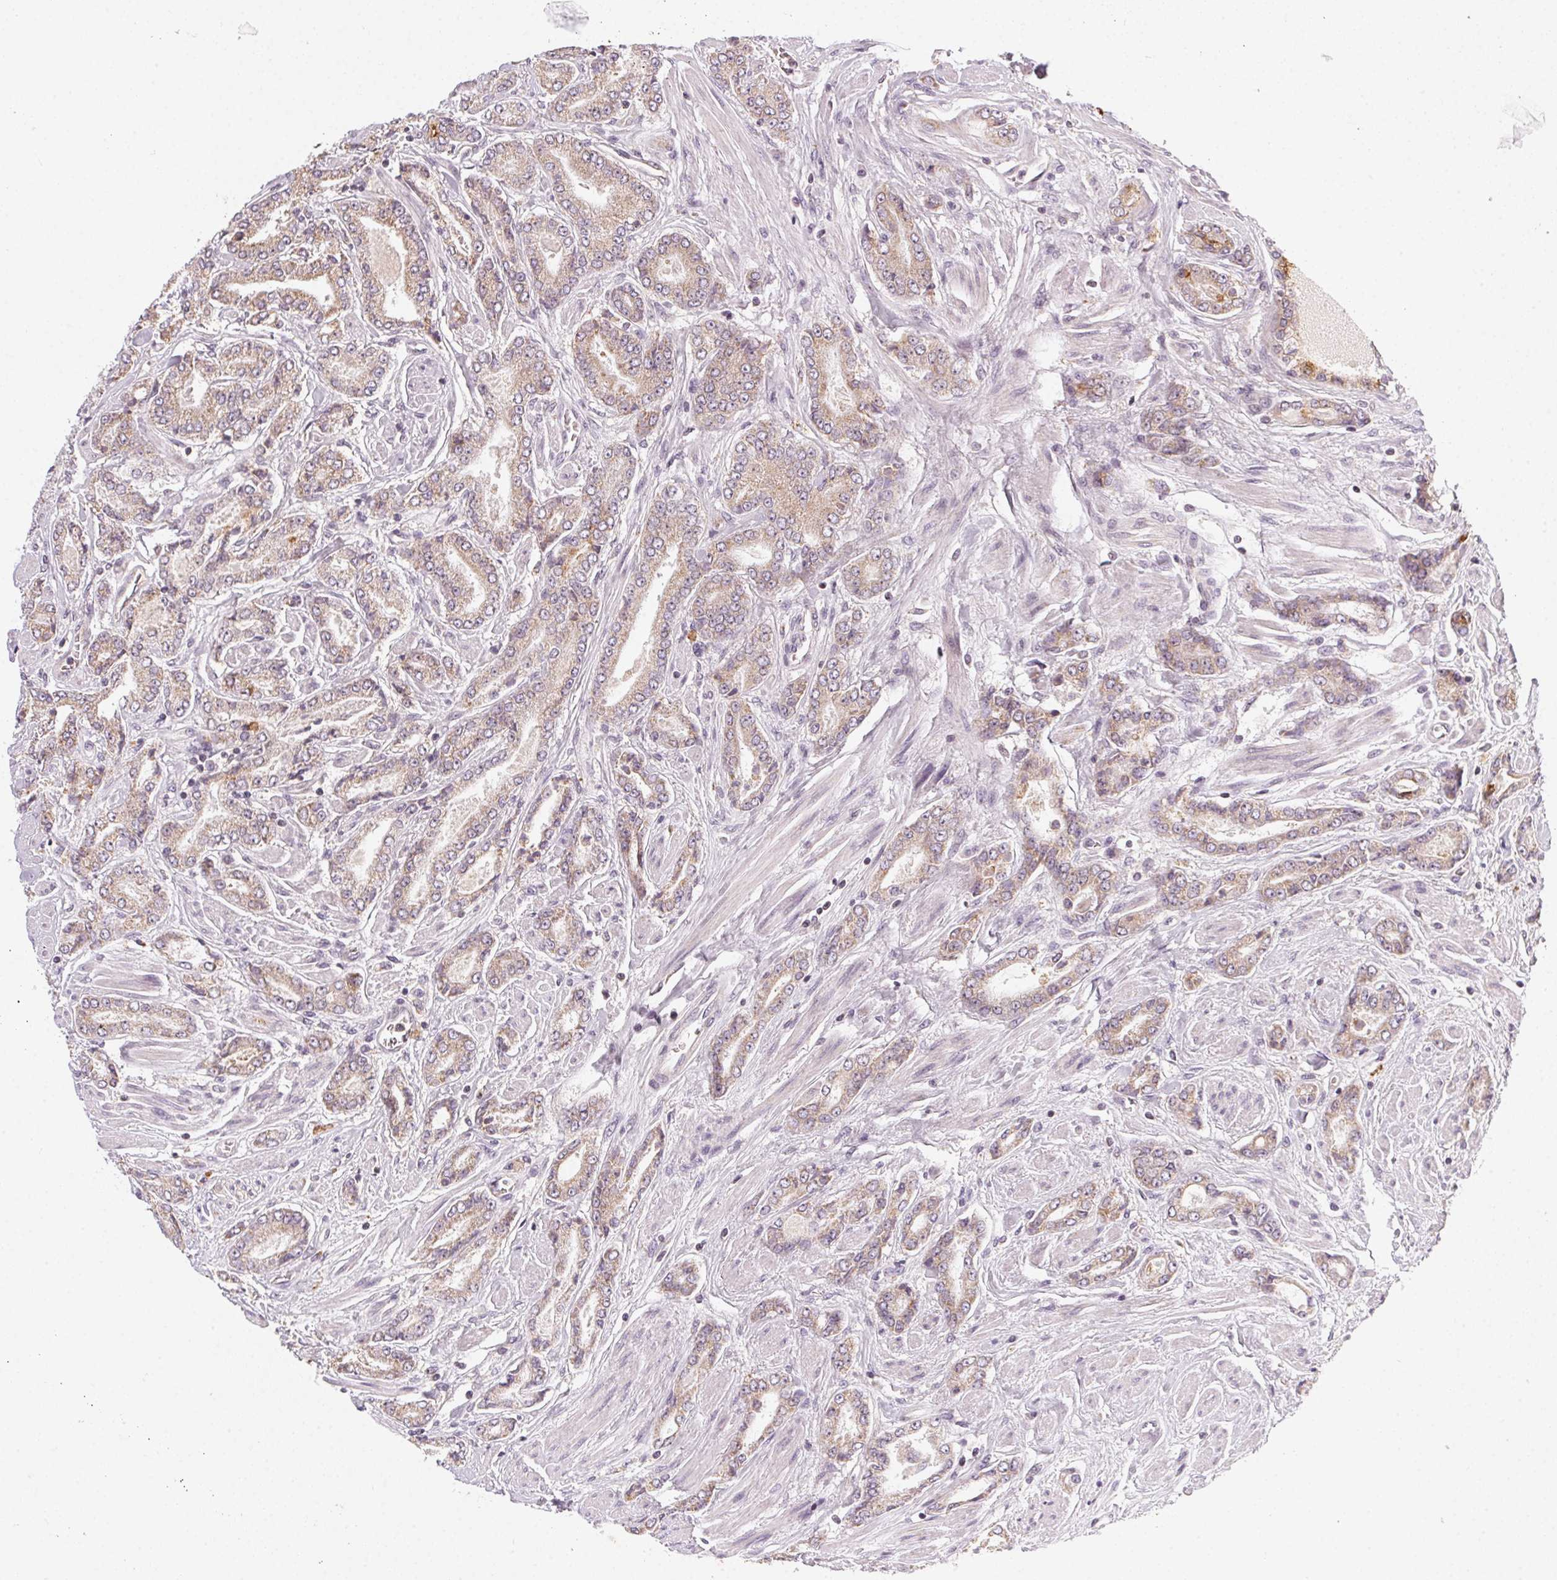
{"staining": {"intensity": "weak", "quantity": ">75%", "location": "cytoplasmic/membranous"}, "tissue": "prostate cancer", "cell_type": "Tumor cells", "image_type": "cancer", "snomed": [{"axis": "morphology", "description": "Adenocarcinoma, NOS"}, {"axis": "topography", "description": "Prostate"}], "caption": "Immunohistochemical staining of adenocarcinoma (prostate) reveals low levels of weak cytoplasmic/membranous expression in approximately >75% of tumor cells.", "gene": "NCOA4", "patient": {"sex": "male", "age": 64}}